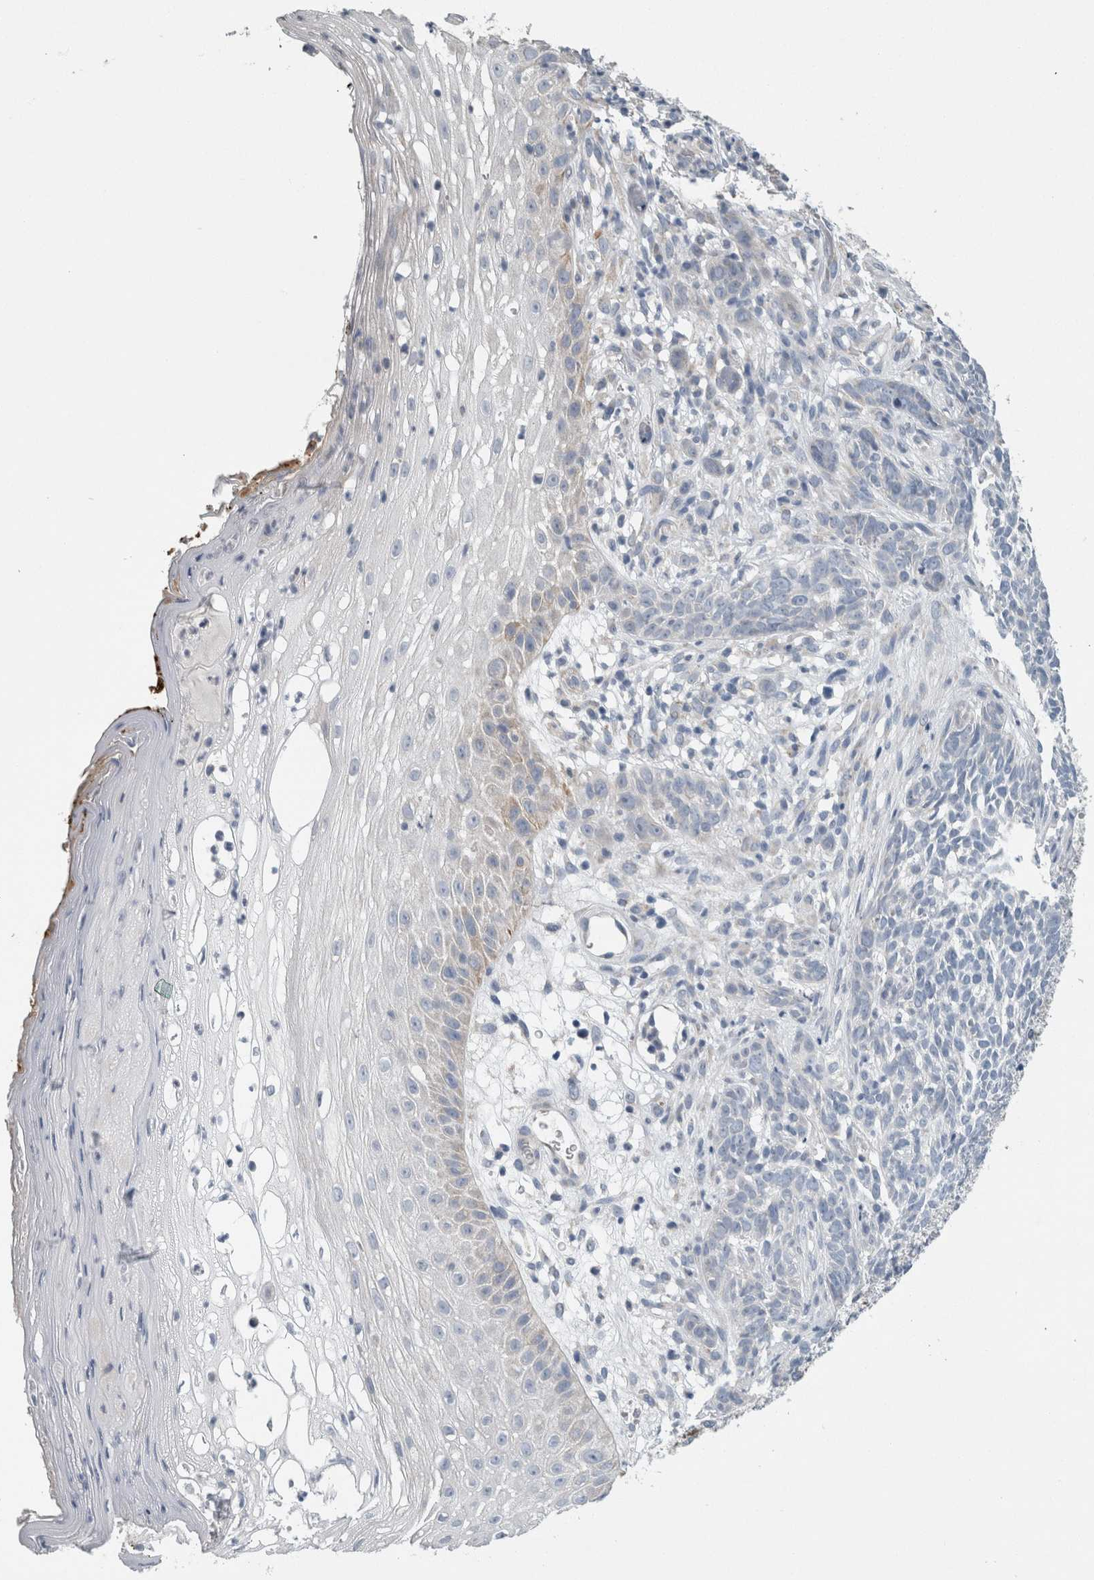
{"staining": {"intensity": "negative", "quantity": "none", "location": "none"}, "tissue": "skin cancer", "cell_type": "Tumor cells", "image_type": "cancer", "snomed": [{"axis": "morphology", "description": "Basal cell carcinoma"}, {"axis": "topography", "description": "Skin"}], "caption": "Histopathology image shows no significant protein positivity in tumor cells of skin cancer.", "gene": "NEFM", "patient": {"sex": "female", "age": 84}}